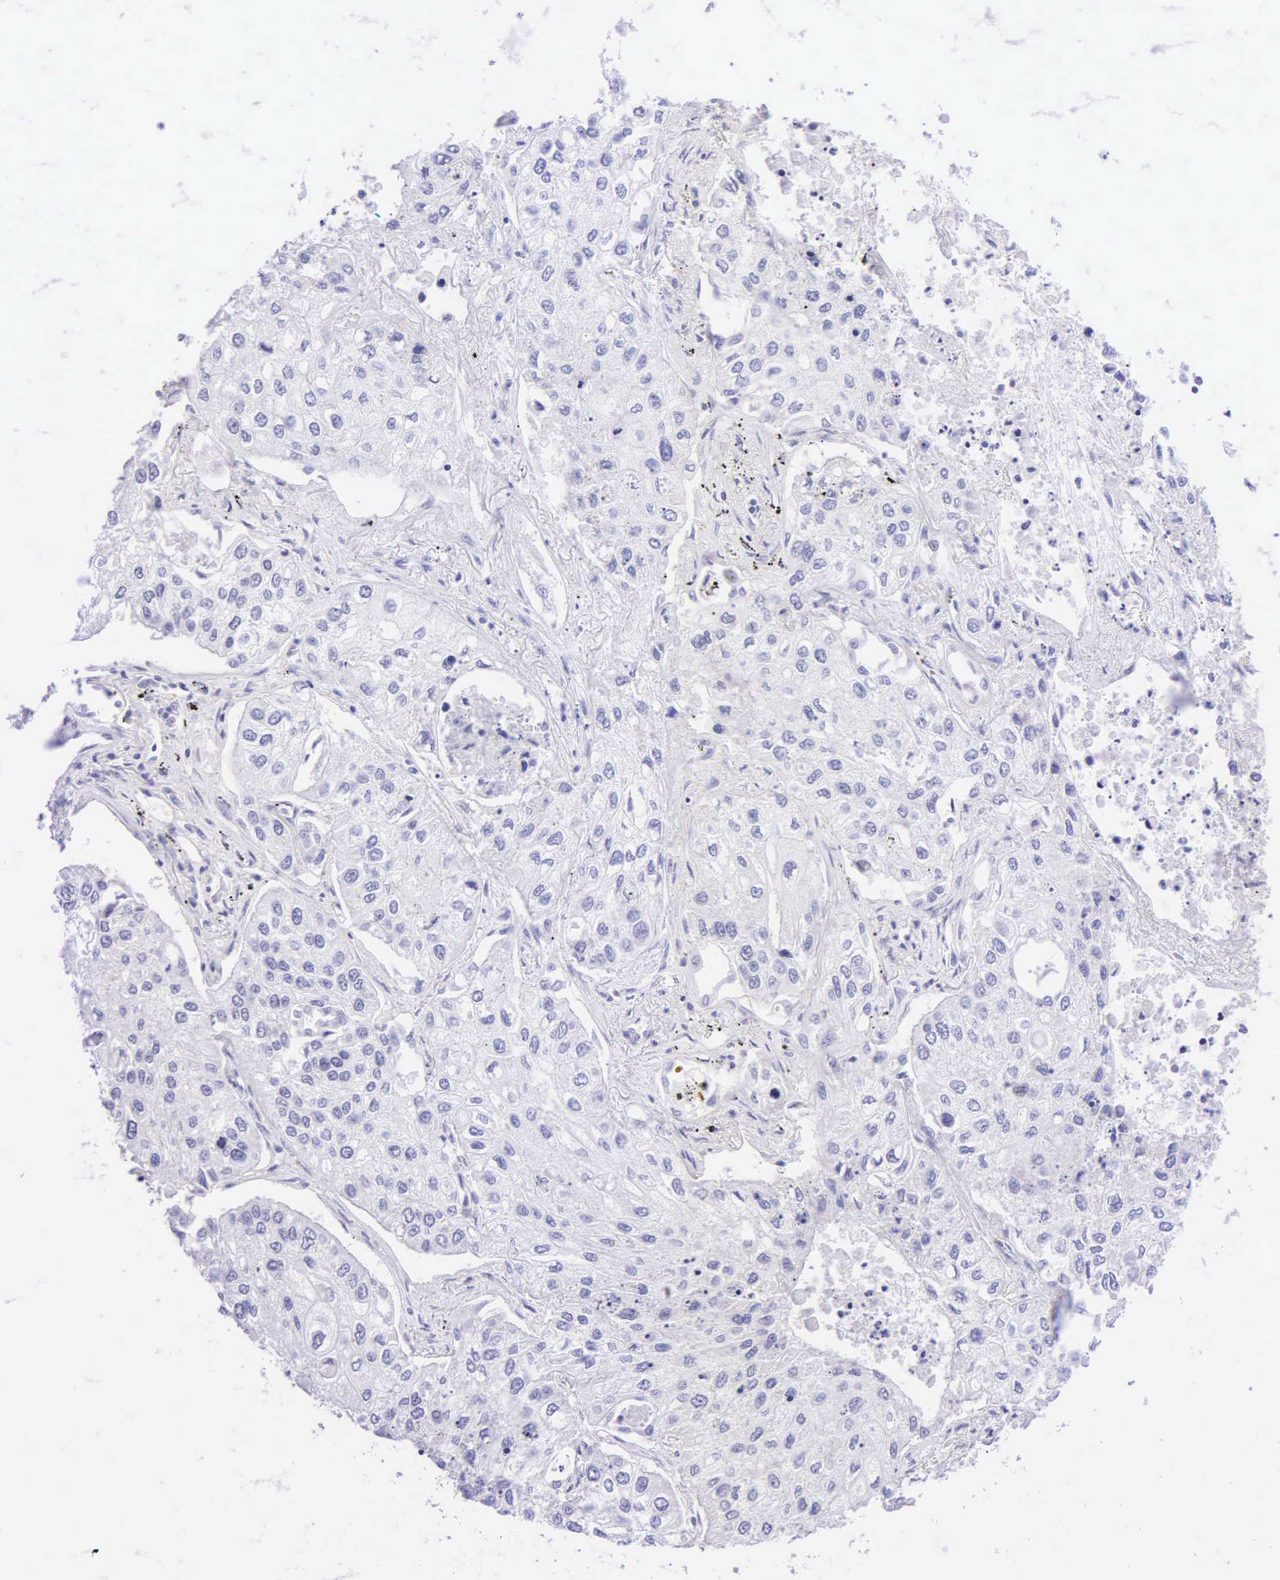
{"staining": {"intensity": "negative", "quantity": "none", "location": "none"}, "tissue": "lung cancer", "cell_type": "Tumor cells", "image_type": "cancer", "snomed": [{"axis": "morphology", "description": "Squamous cell carcinoma, NOS"}, {"axis": "topography", "description": "Lung"}], "caption": "Human lung cancer stained for a protein using IHC displays no staining in tumor cells.", "gene": "KRT20", "patient": {"sex": "male", "age": 75}}